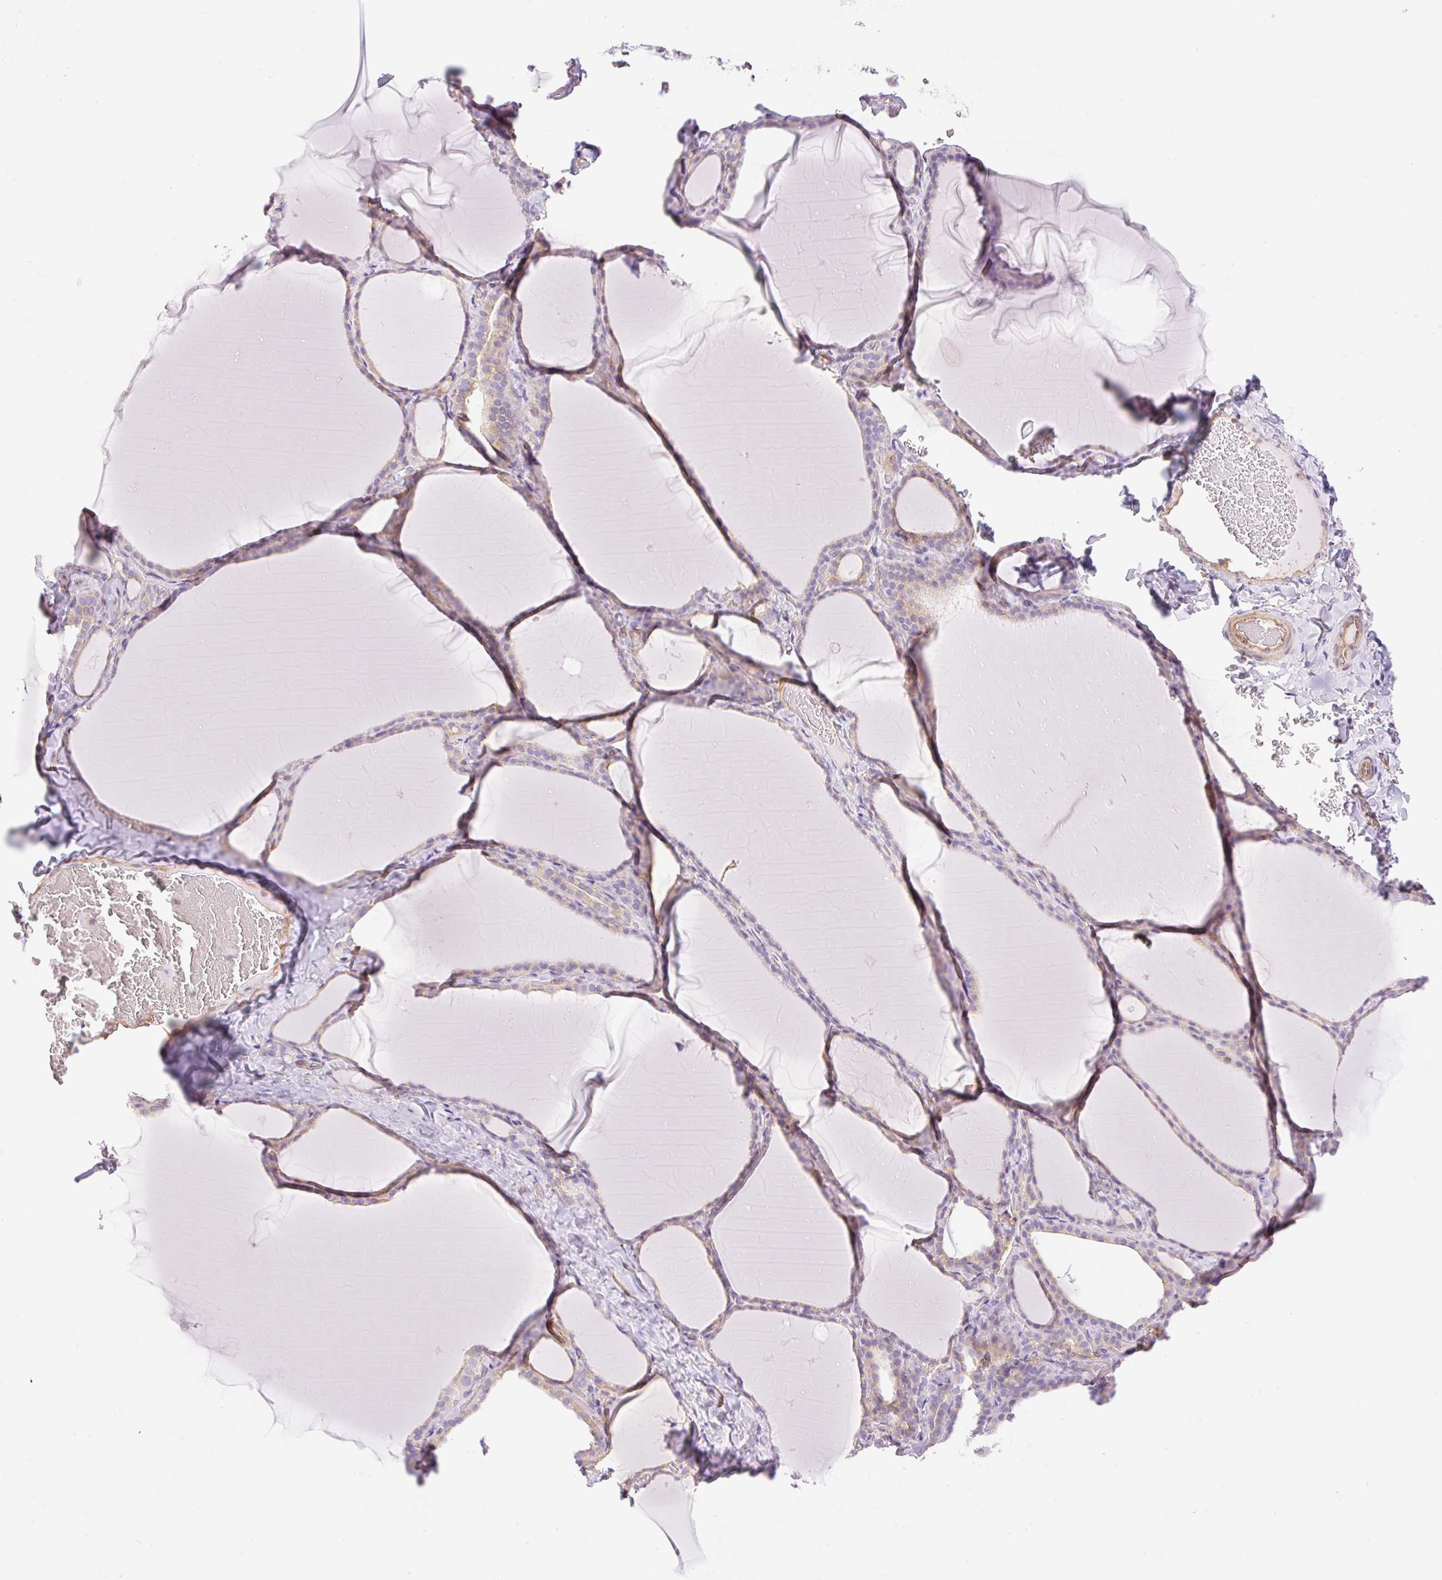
{"staining": {"intensity": "weak", "quantity": "25%-75%", "location": "cytoplasmic/membranous"}, "tissue": "thyroid gland", "cell_type": "Glandular cells", "image_type": "normal", "snomed": [{"axis": "morphology", "description": "Normal tissue, NOS"}, {"axis": "topography", "description": "Thyroid gland"}], "caption": "This micrograph demonstrates IHC staining of benign human thyroid gland, with low weak cytoplasmic/membranous staining in about 25%-75% of glandular cells.", "gene": "EHD1", "patient": {"sex": "female", "age": 22}}